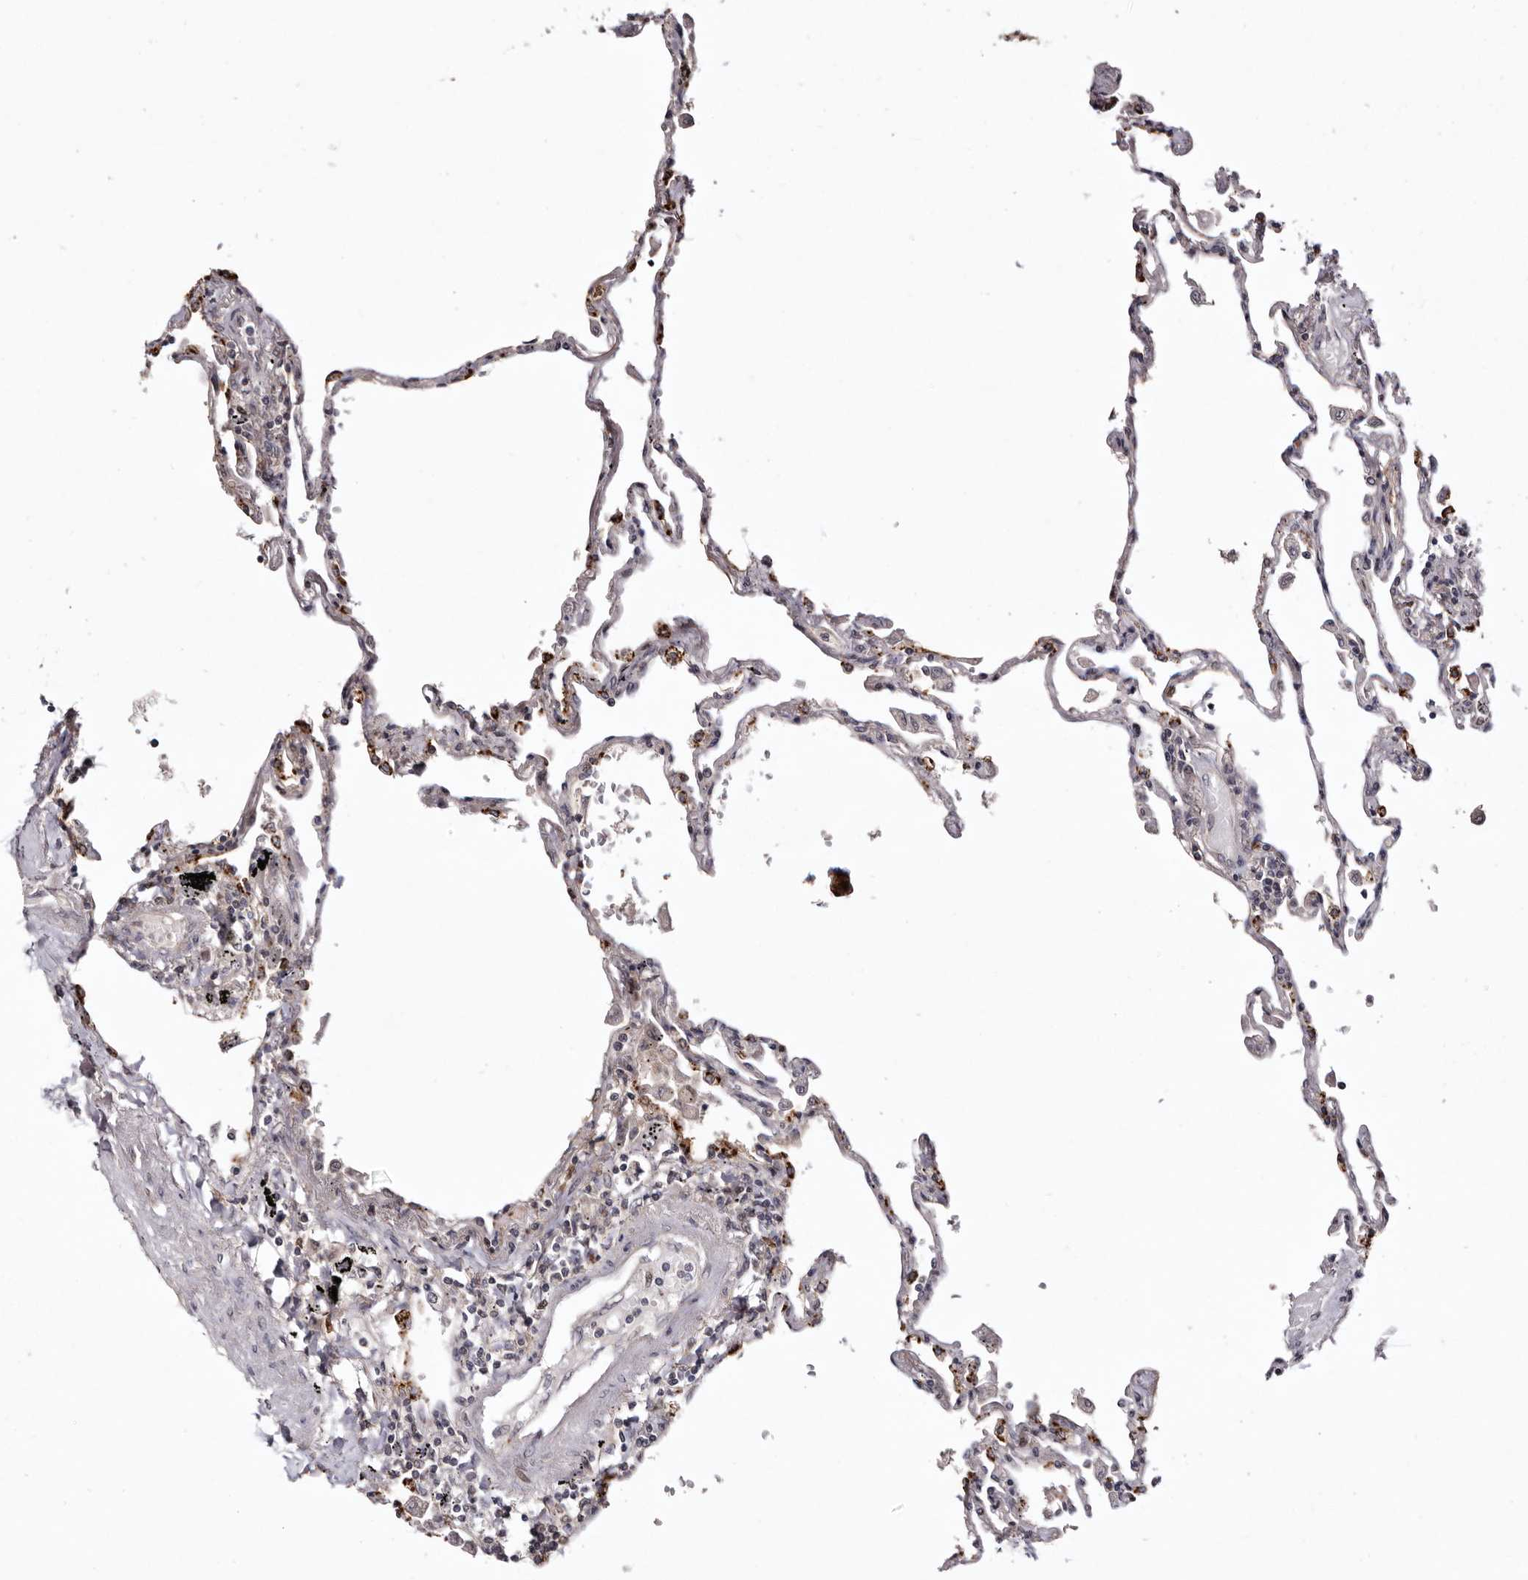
{"staining": {"intensity": "strong", "quantity": "<25%", "location": "cytoplasmic/membranous"}, "tissue": "lung", "cell_type": "Alveolar cells", "image_type": "normal", "snomed": [{"axis": "morphology", "description": "Normal tissue, NOS"}, {"axis": "topography", "description": "Lung"}], "caption": "DAB (3,3'-diaminobenzidine) immunohistochemical staining of benign human lung demonstrates strong cytoplasmic/membranous protein expression in approximately <25% of alveolar cells.", "gene": "NOTCH1", "patient": {"sex": "female", "age": 67}}